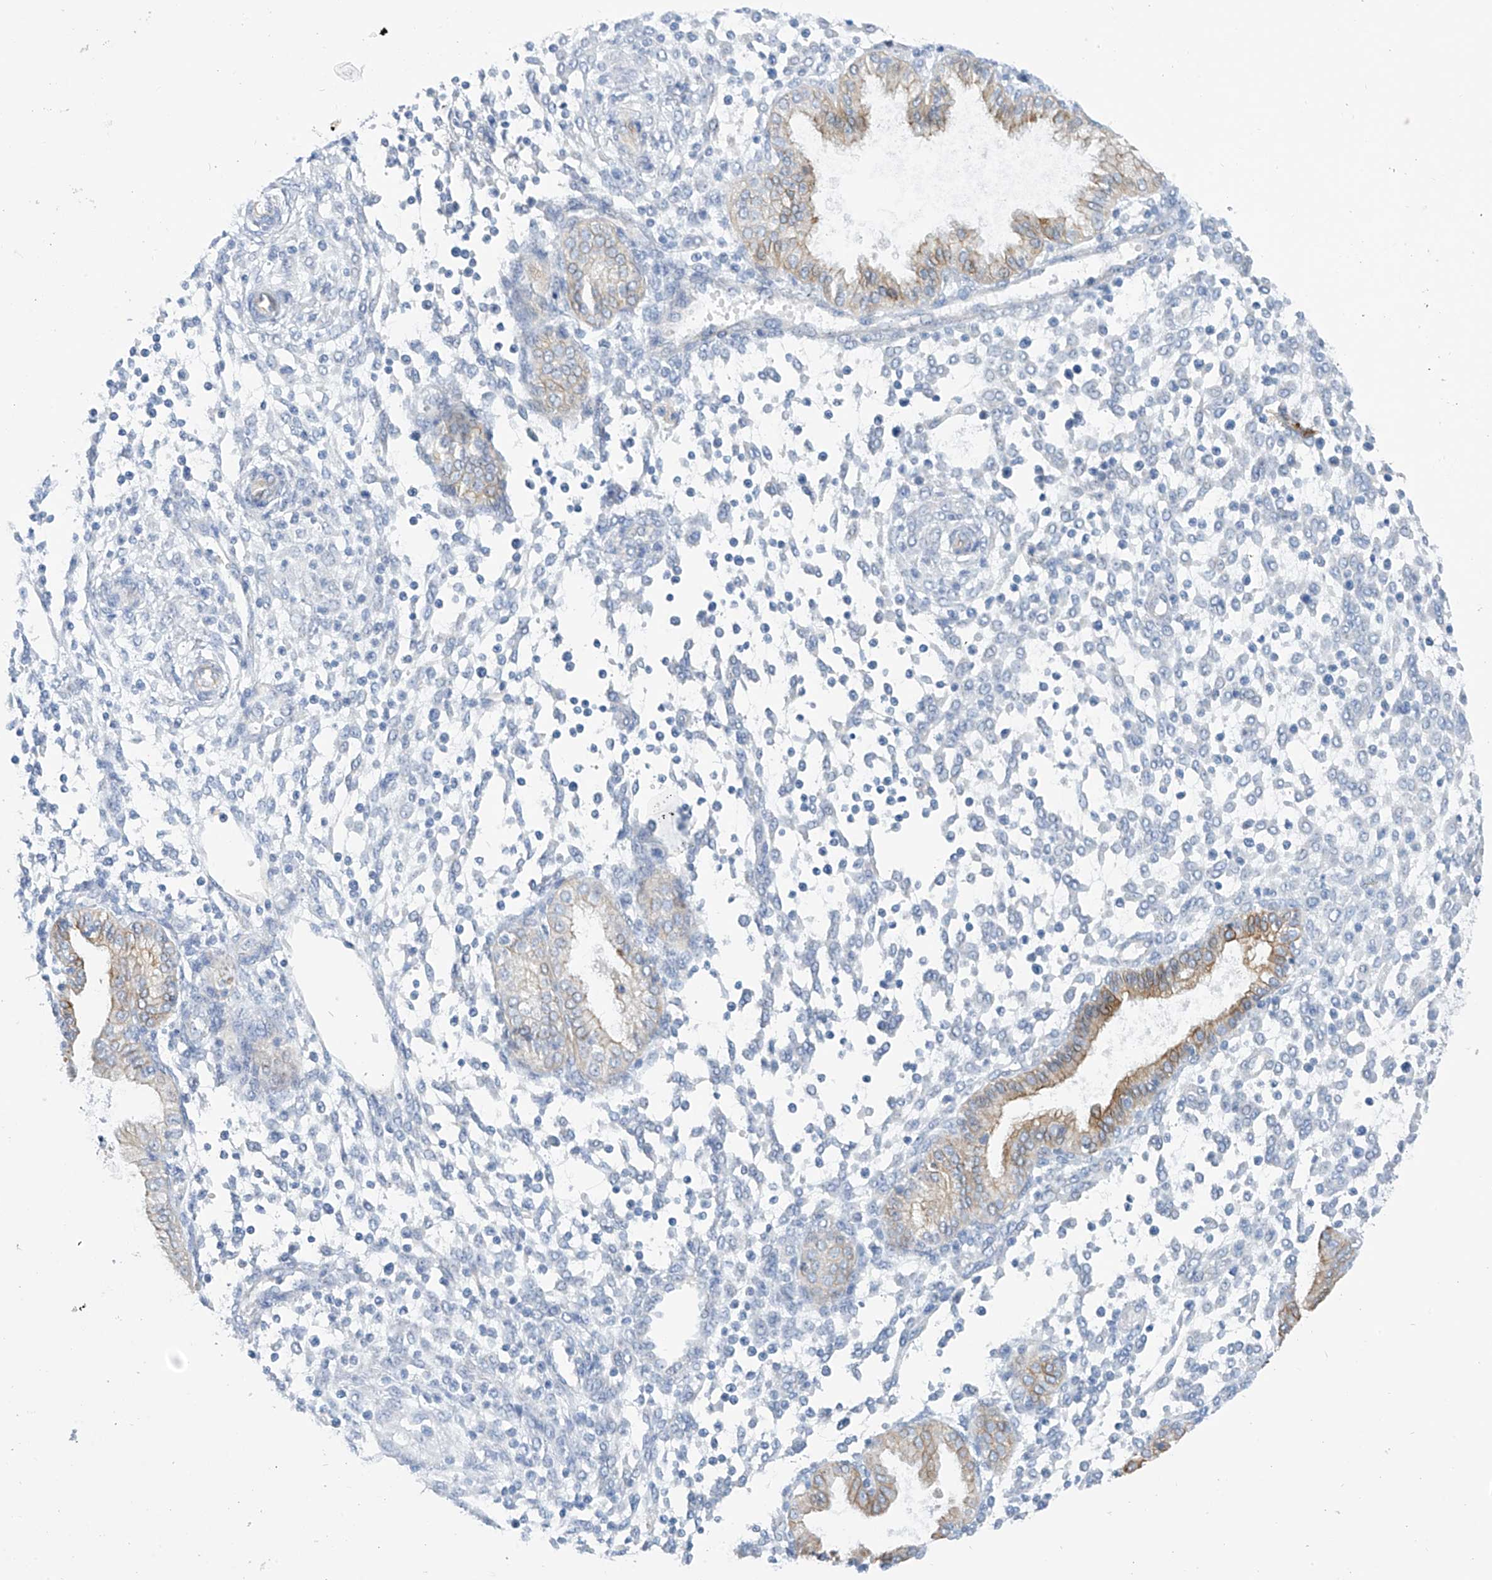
{"staining": {"intensity": "negative", "quantity": "none", "location": "none"}, "tissue": "endometrium", "cell_type": "Cells in endometrial stroma", "image_type": "normal", "snomed": [{"axis": "morphology", "description": "Normal tissue, NOS"}, {"axis": "topography", "description": "Endometrium"}], "caption": "A photomicrograph of endometrium stained for a protein demonstrates no brown staining in cells in endometrial stroma.", "gene": "PIK3C2B", "patient": {"sex": "female", "age": 53}}